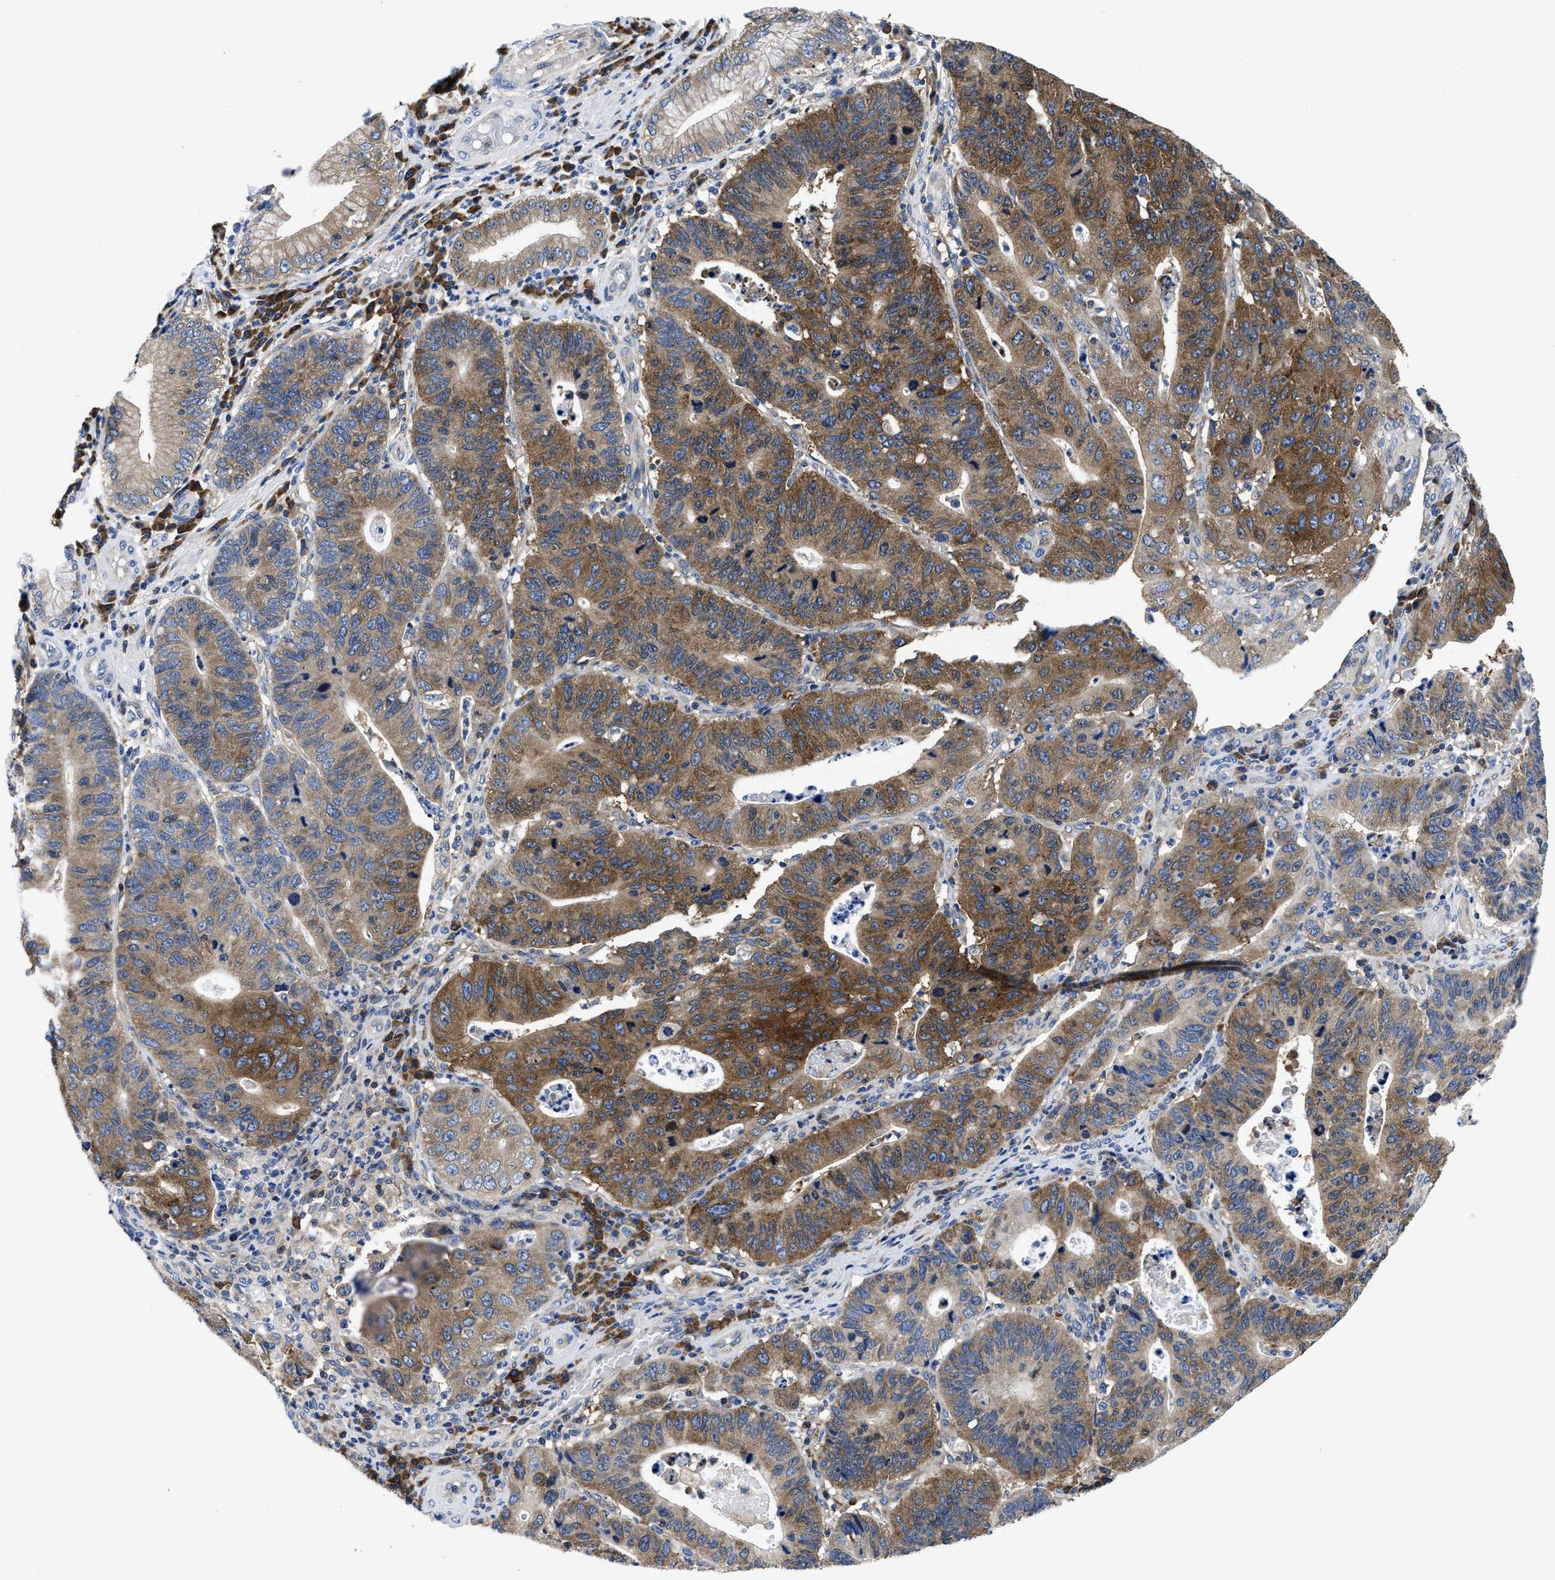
{"staining": {"intensity": "moderate", "quantity": ">75%", "location": "cytoplasmic/membranous"}, "tissue": "stomach cancer", "cell_type": "Tumor cells", "image_type": "cancer", "snomed": [{"axis": "morphology", "description": "Adenocarcinoma, NOS"}, {"axis": "topography", "description": "Stomach"}], "caption": "Human stomach cancer stained with a protein marker shows moderate staining in tumor cells.", "gene": "YARS1", "patient": {"sex": "male", "age": 59}}